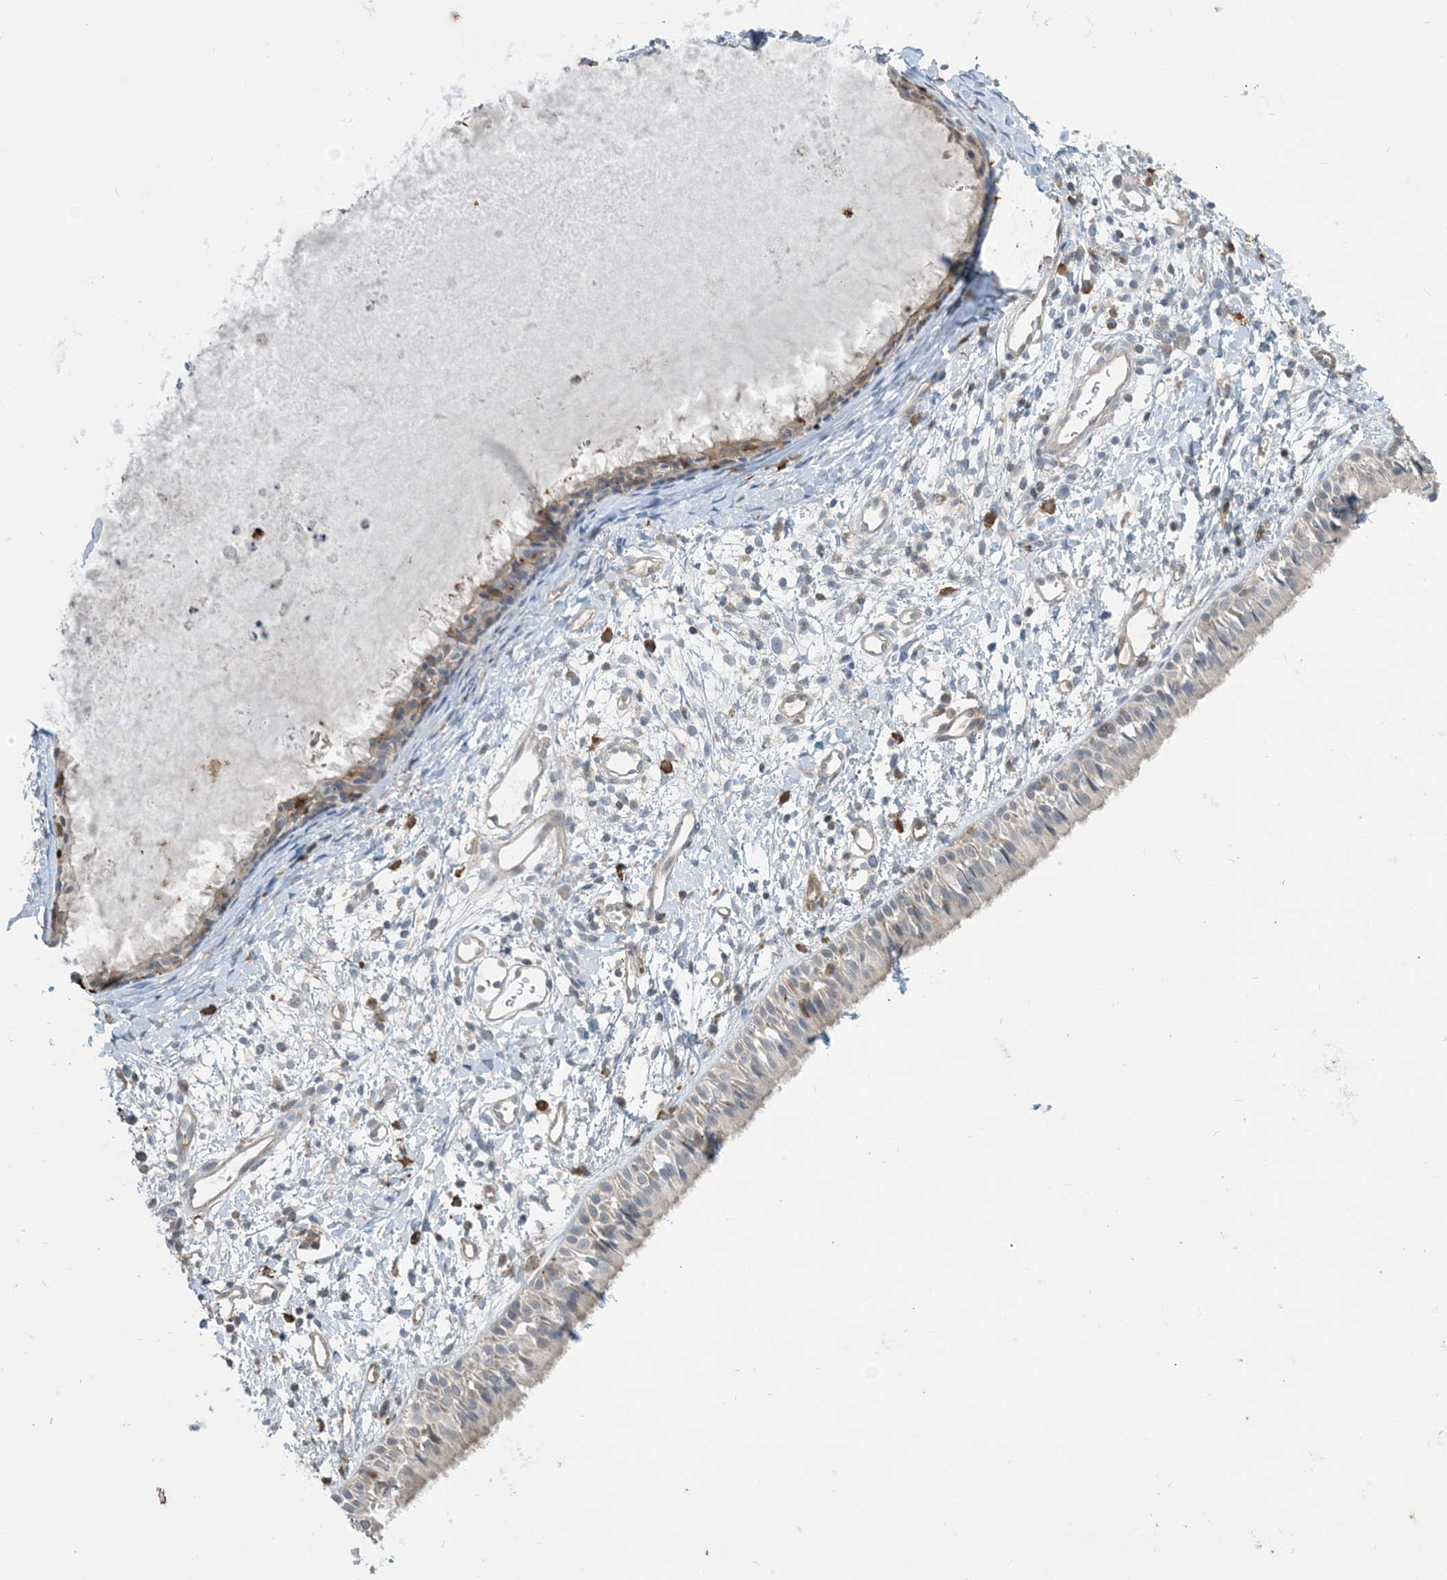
{"staining": {"intensity": "weak", "quantity": "<25%", "location": "cytoplasmic/membranous"}, "tissue": "nasopharynx", "cell_type": "Respiratory epithelial cells", "image_type": "normal", "snomed": [{"axis": "morphology", "description": "Normal tissue, NOS"}, {"axis": "topography", "description": "Nasopharynx"}], "caption": "High power microscopy micrograph of an immunohistochemistry (IHC) histopathology image of unremarkable nasopharynx, revealing no significant staining in respiratory epithelial cells. (Brightfield microscopy of DAB (3,3'-diaminobenzidine) immunohistochemistry at high magnification).", "gene": "TMSB4X", "patient": {"sex": "male", "age": 22}}